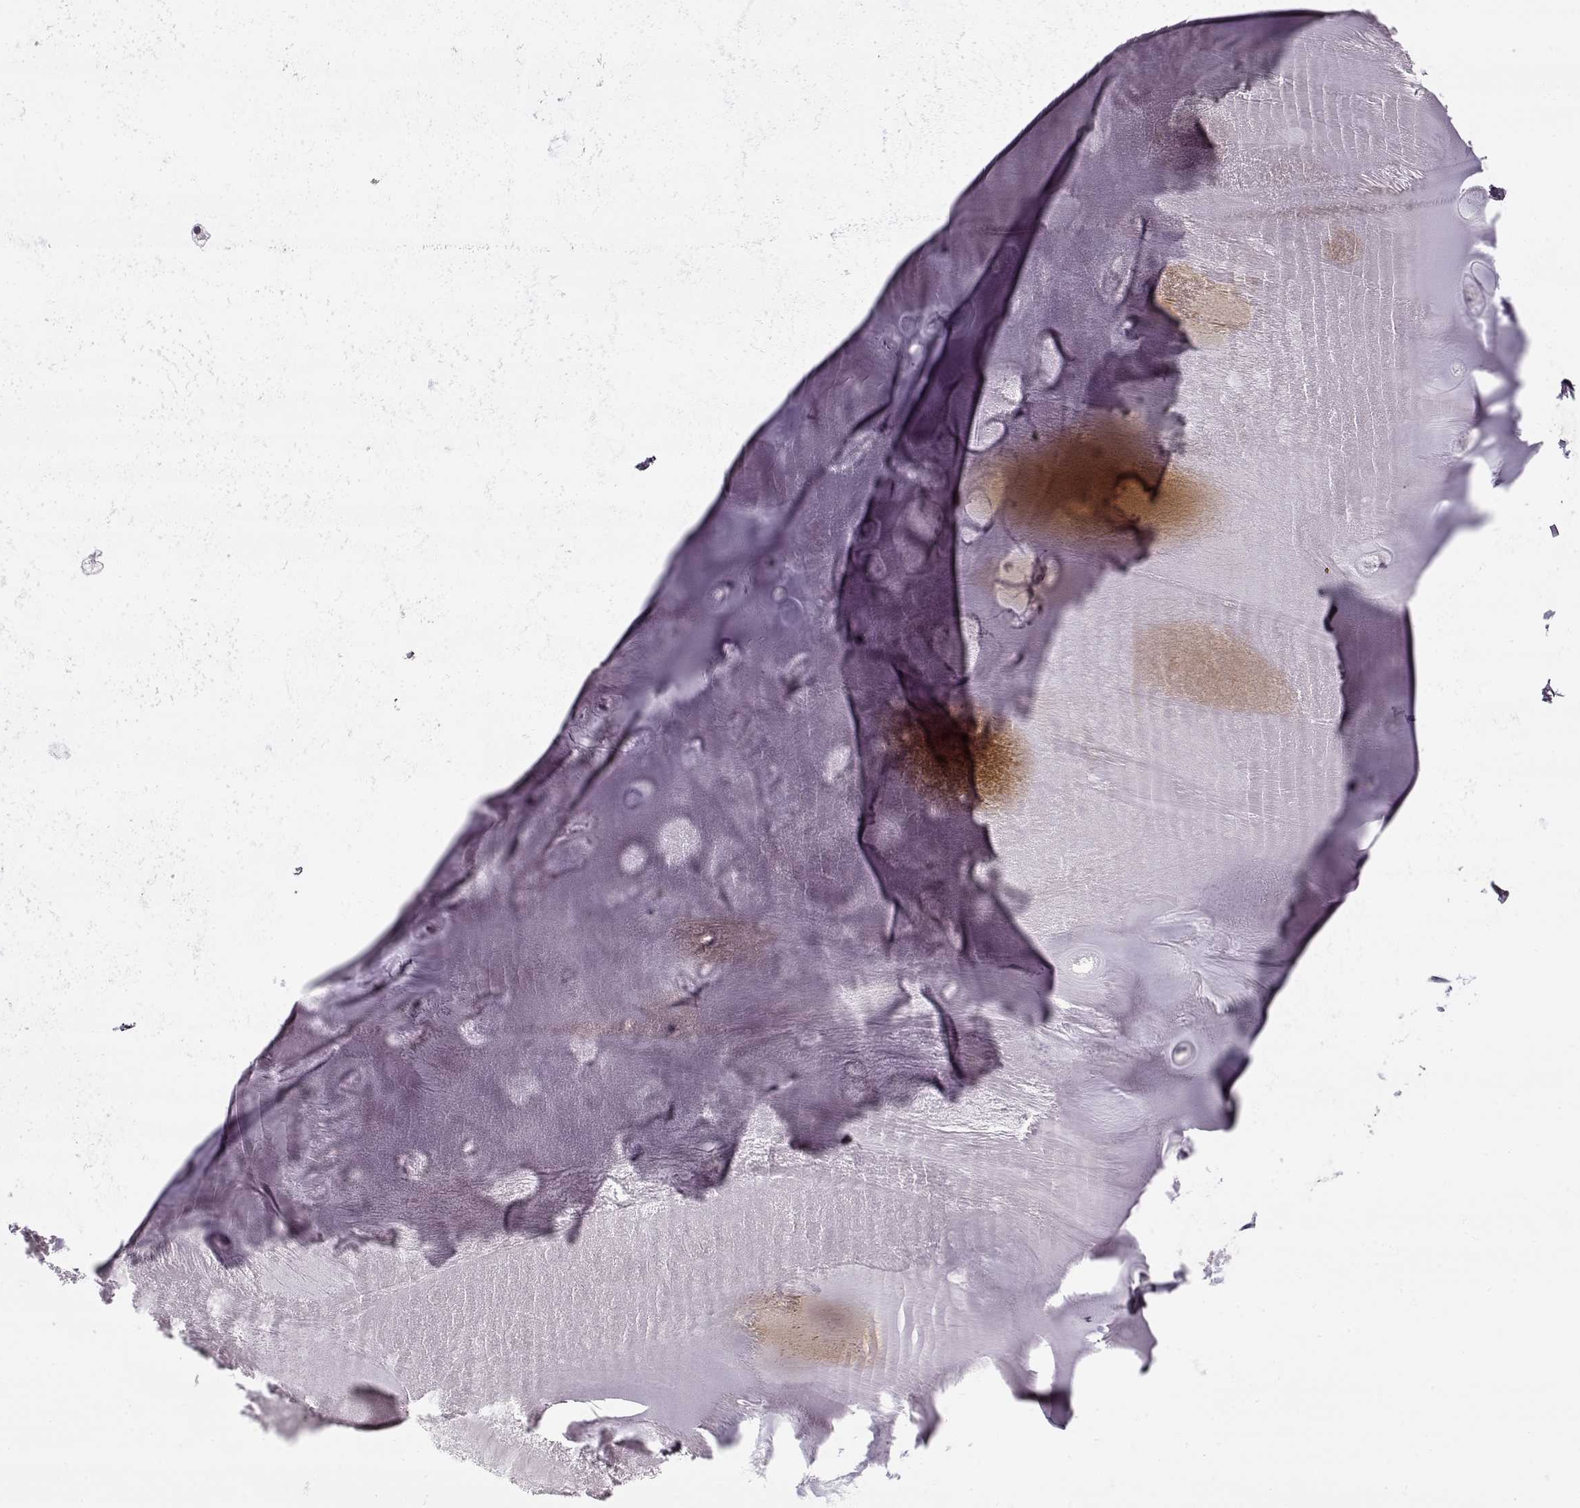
{"staining": {"intensity": "negative", "quantity": "none", "location": "none"}, "tissue": "soft tissue", "cell_type": "Chondrocytes", "image_type": "normal", "snomed": [{"axis": "morphology", "description": "Normal tissue, NOS"}, {"axis": "morphology", "description": "Squamous cell carcinoma, NOS"}, {"axis": "topography", "description": "Cartilage tissue"}, {"axis": "topography", "description": "Lung"}], "caption": "Protein analysis of normal soft tissue exhibits no significant staining in chondrocytes. The staining is performed using DAB brown chromogen with nuclei counter-stained in using hematoxylin.", "gene": "PNMT", "patient": {"sex": "male", "age": 66}}